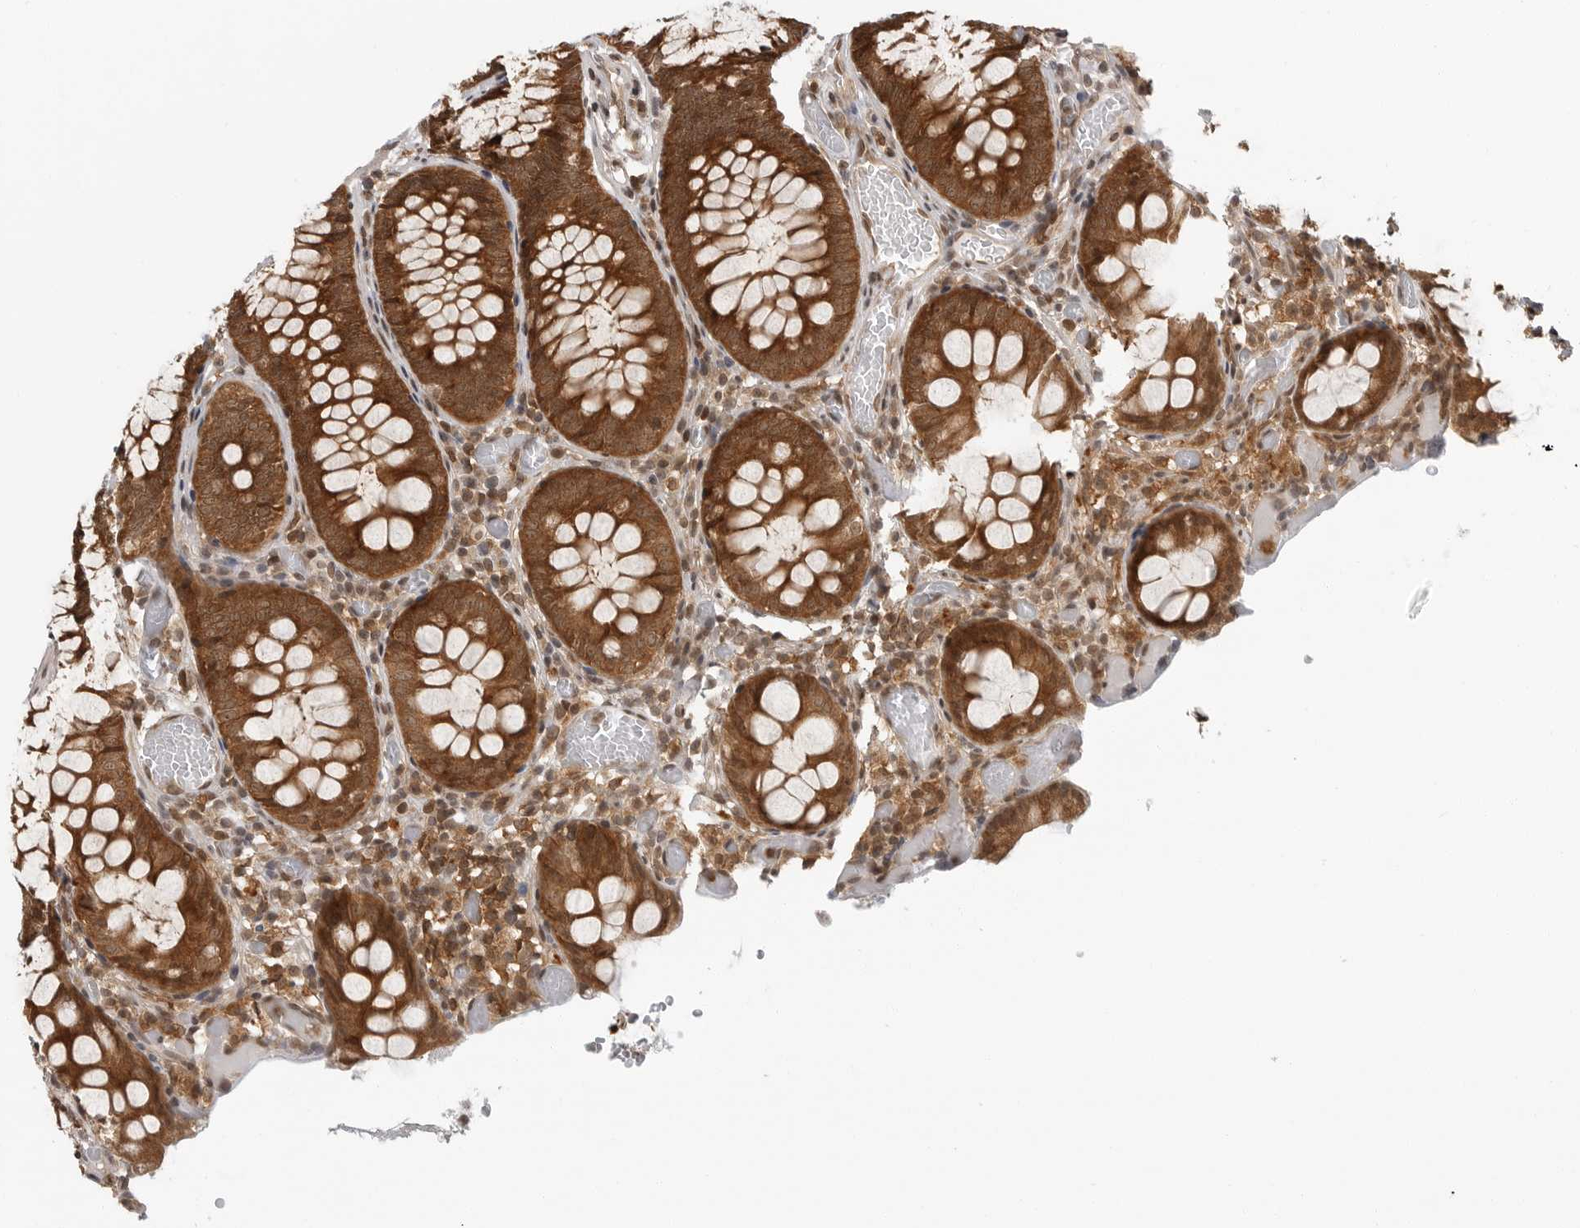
{"staining": {"intensity": "moderate", "quantity": ">75%", "location": "cytoplasmic/membranous,nuclear"}, "tissue": "colon", "cell_type": "Endothelial cells", "image_type": "normal", "snomed": [{"axis": "morphology", "description": "Normal tissue, NOS"}, {"axis": "topography", "description": "Colon"}], "caption": "Moderate cytoplasmic/membranous,nuclear staining is seen in approximately >75% of endothelial cells in benign colon. The staining is performed using DAB brown chromogen to label protein expression. The nuclei are counter-stained blue using hematoxylin.", "gene": "SZRD1", "patient": {"sex": "male", "age": 14}}